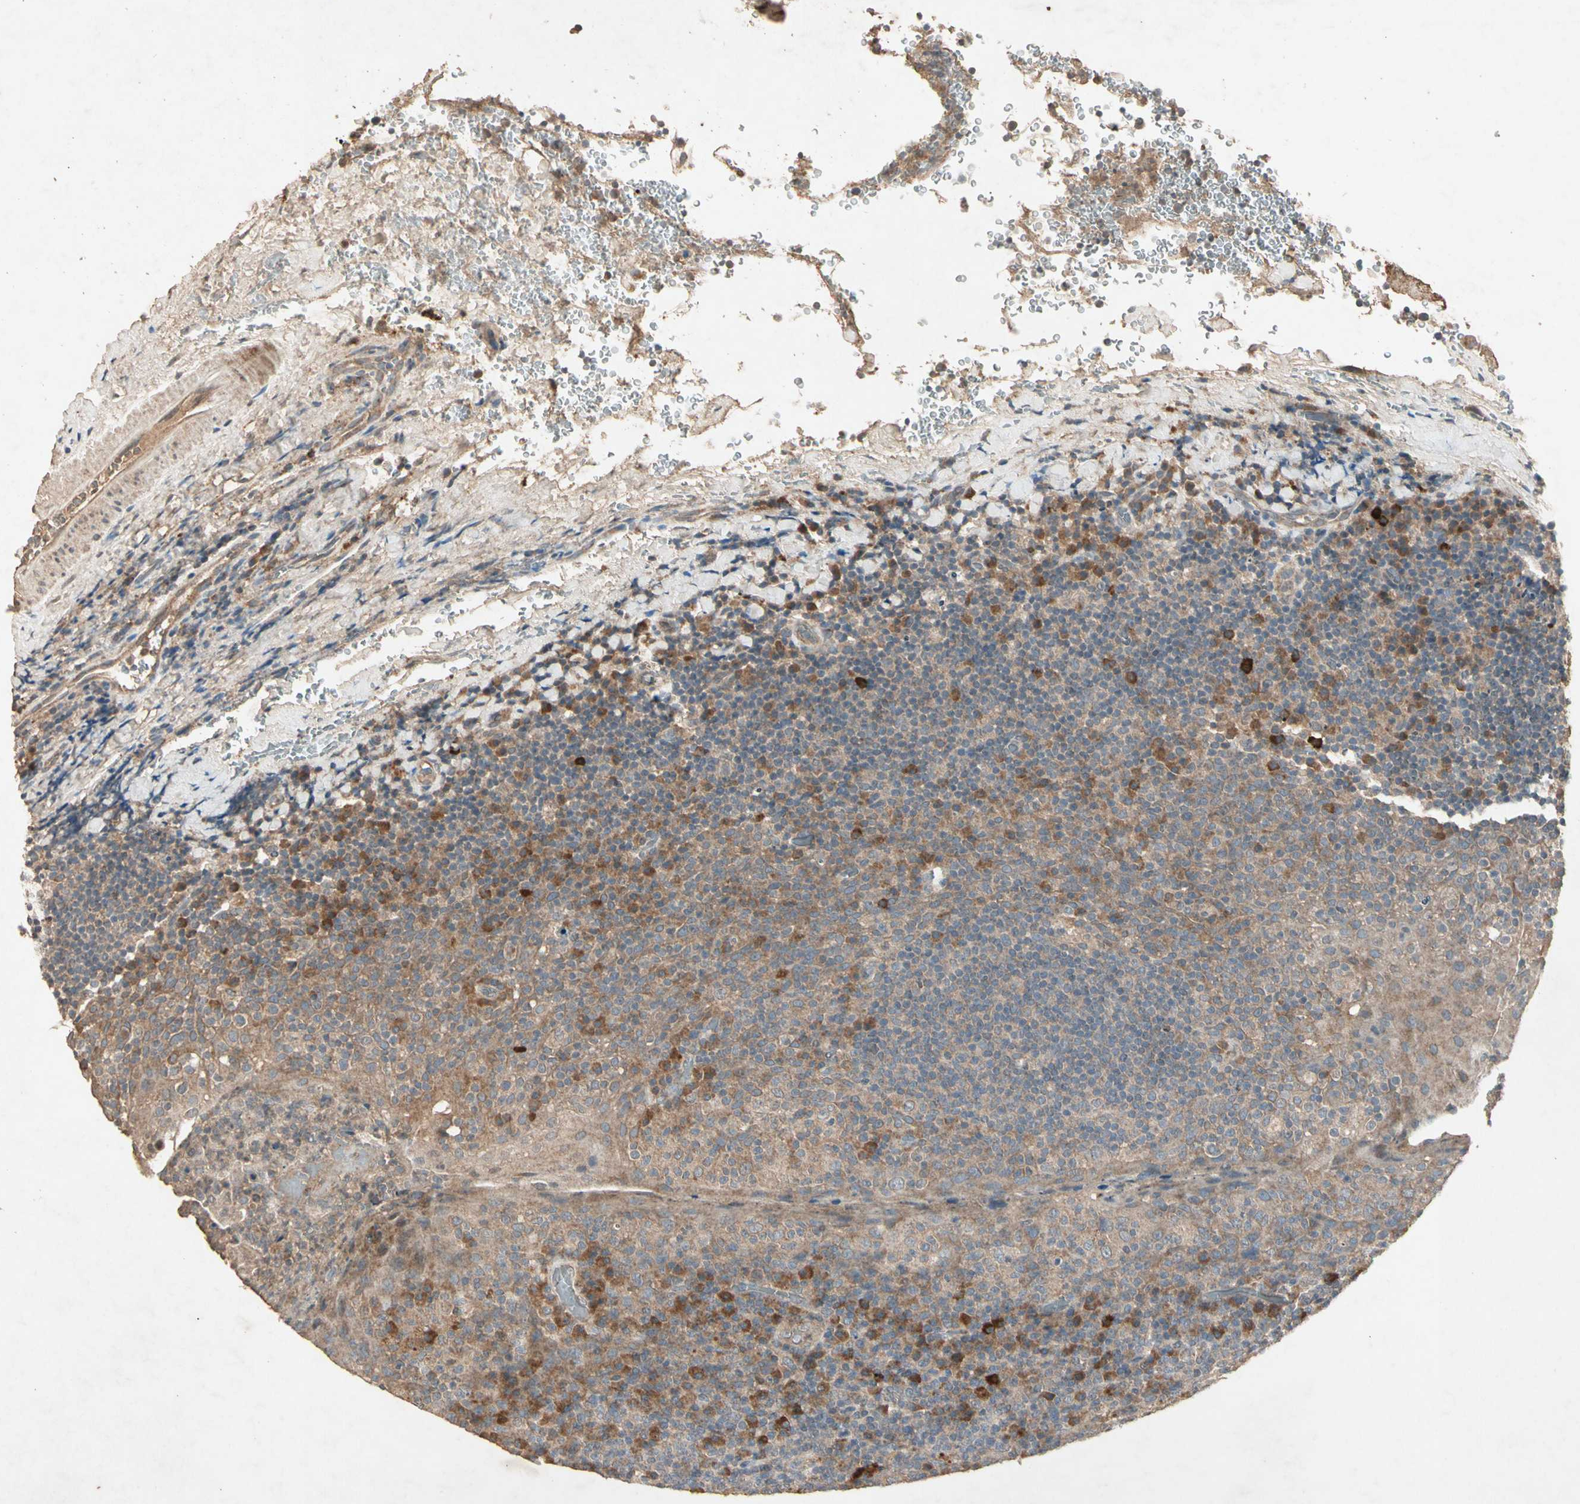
{"staining": {"intensity": "weak", "quantity": ">75%", "location": "cytoplasmic/membranous"}, "tissue": "tonsil", "cell_type": "Germinal center cells", "image_type": "normal", "snomed": [{"axis": "morphology", "description": "Normal tissue, NOS"}, {"axis": "topography", "description": "Tonsil"}], "caption": "Immunohistochemistry photomicrograph of normal tonsil: tonsil stained using immunohistochemistry (IHC) reveals low levels of weak protein expression localized specifically in the cytoplasmic/membranous of germinal center cells, appearing as a cytoplasmic/membranous brown color.", "gene": "GPLD1", "patient": {"sex": "male", "age": 17}}